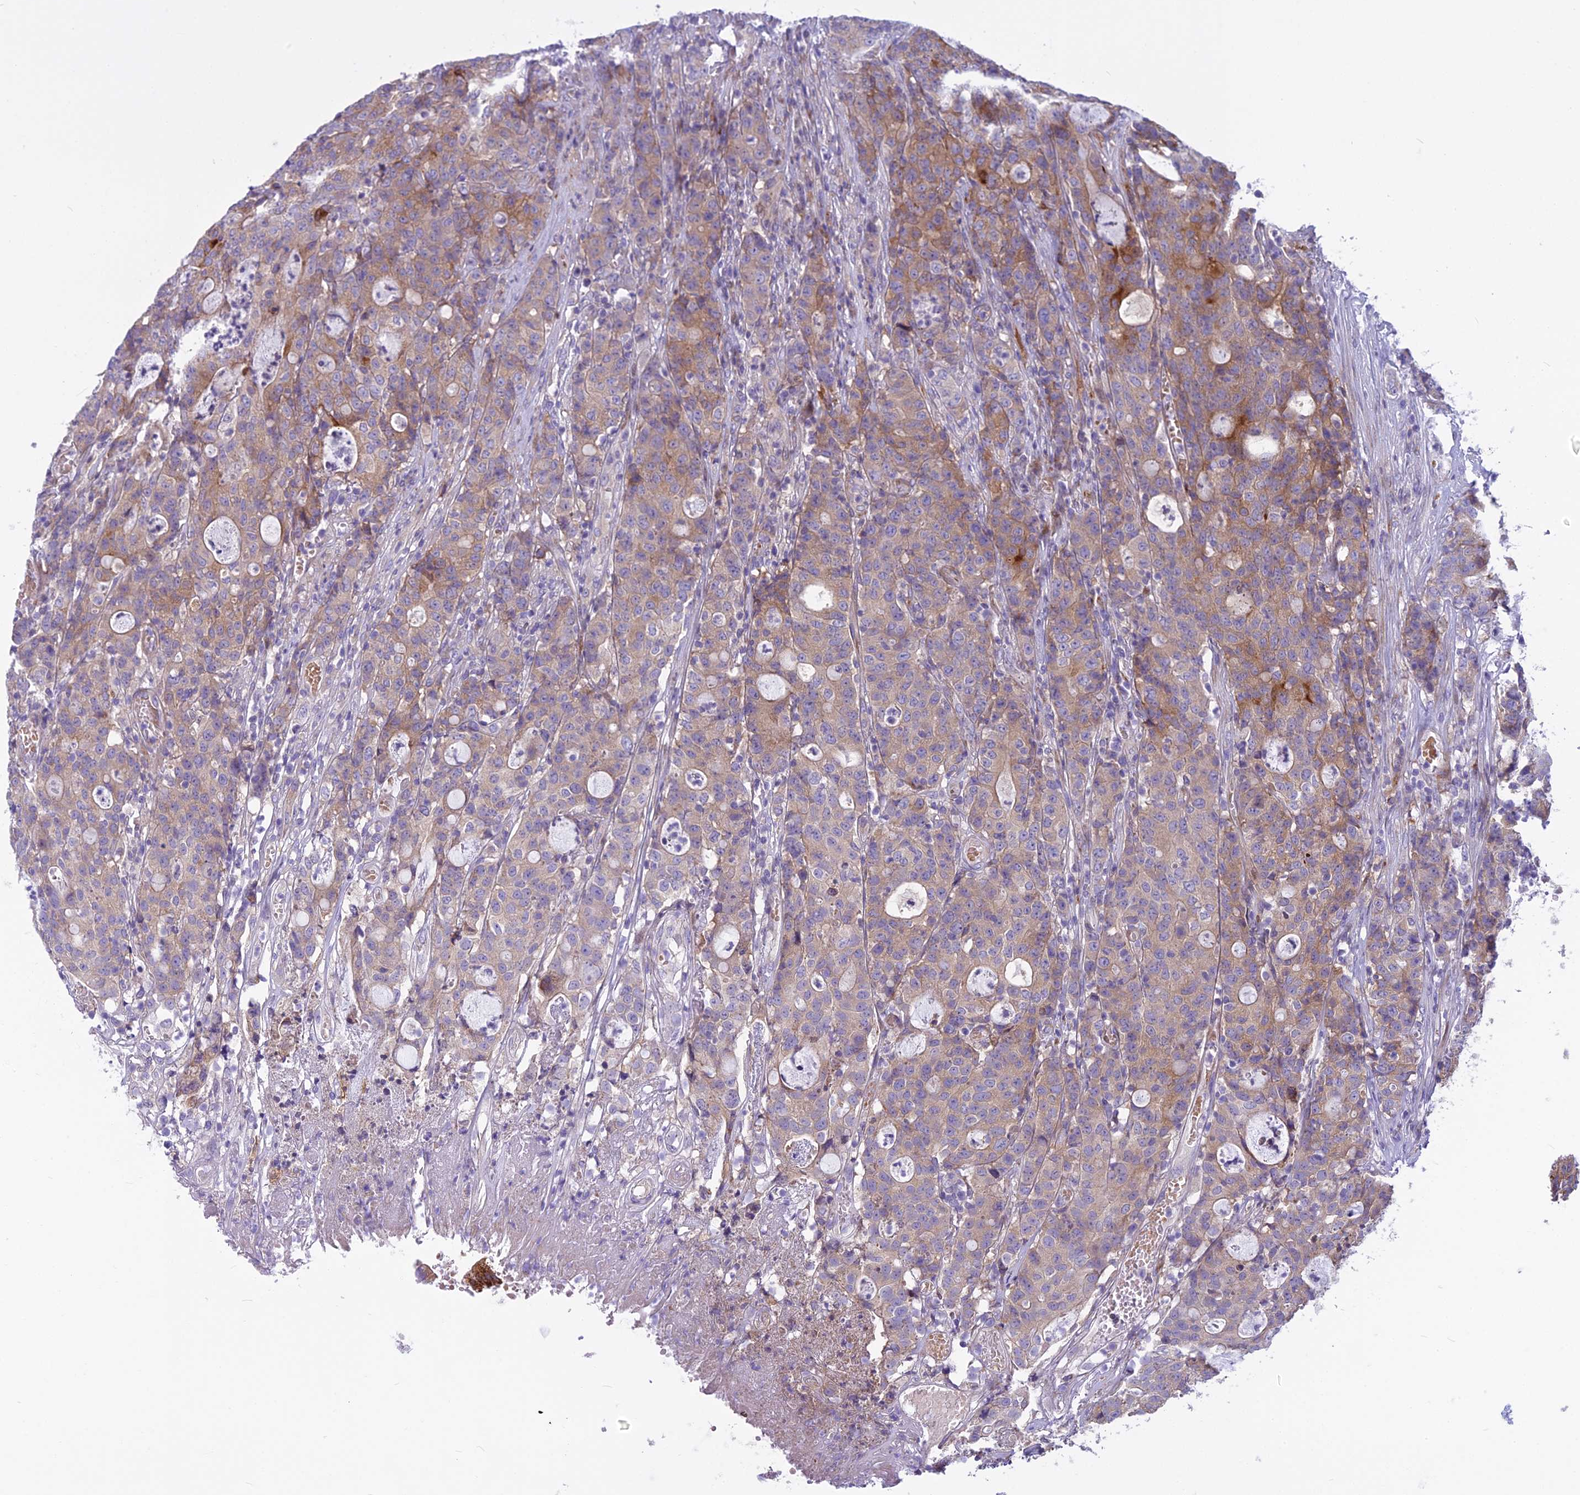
{"staining": {"intensity": "moderate", "quantity": "25%-75%", "location": "cytoplasmic/membranous"}, "tissue": "colorectal cancer", "cell_type": "Tumor cells", "image_type": "cancer", "snomed": [{"axis": "morphology", "description": "Adenocarcinoma, NOS"}, {"axis": "topography", "description": "Colon"}], "caption": "Protein analysis of colorectal adenocarcinoma tissue exhibits moderate cytoplasmic/membranous staining in approximately 25%-75% of tumor cells.", "gene": "PCDHB14", "patient": {"sex": "male", "age": 83}}